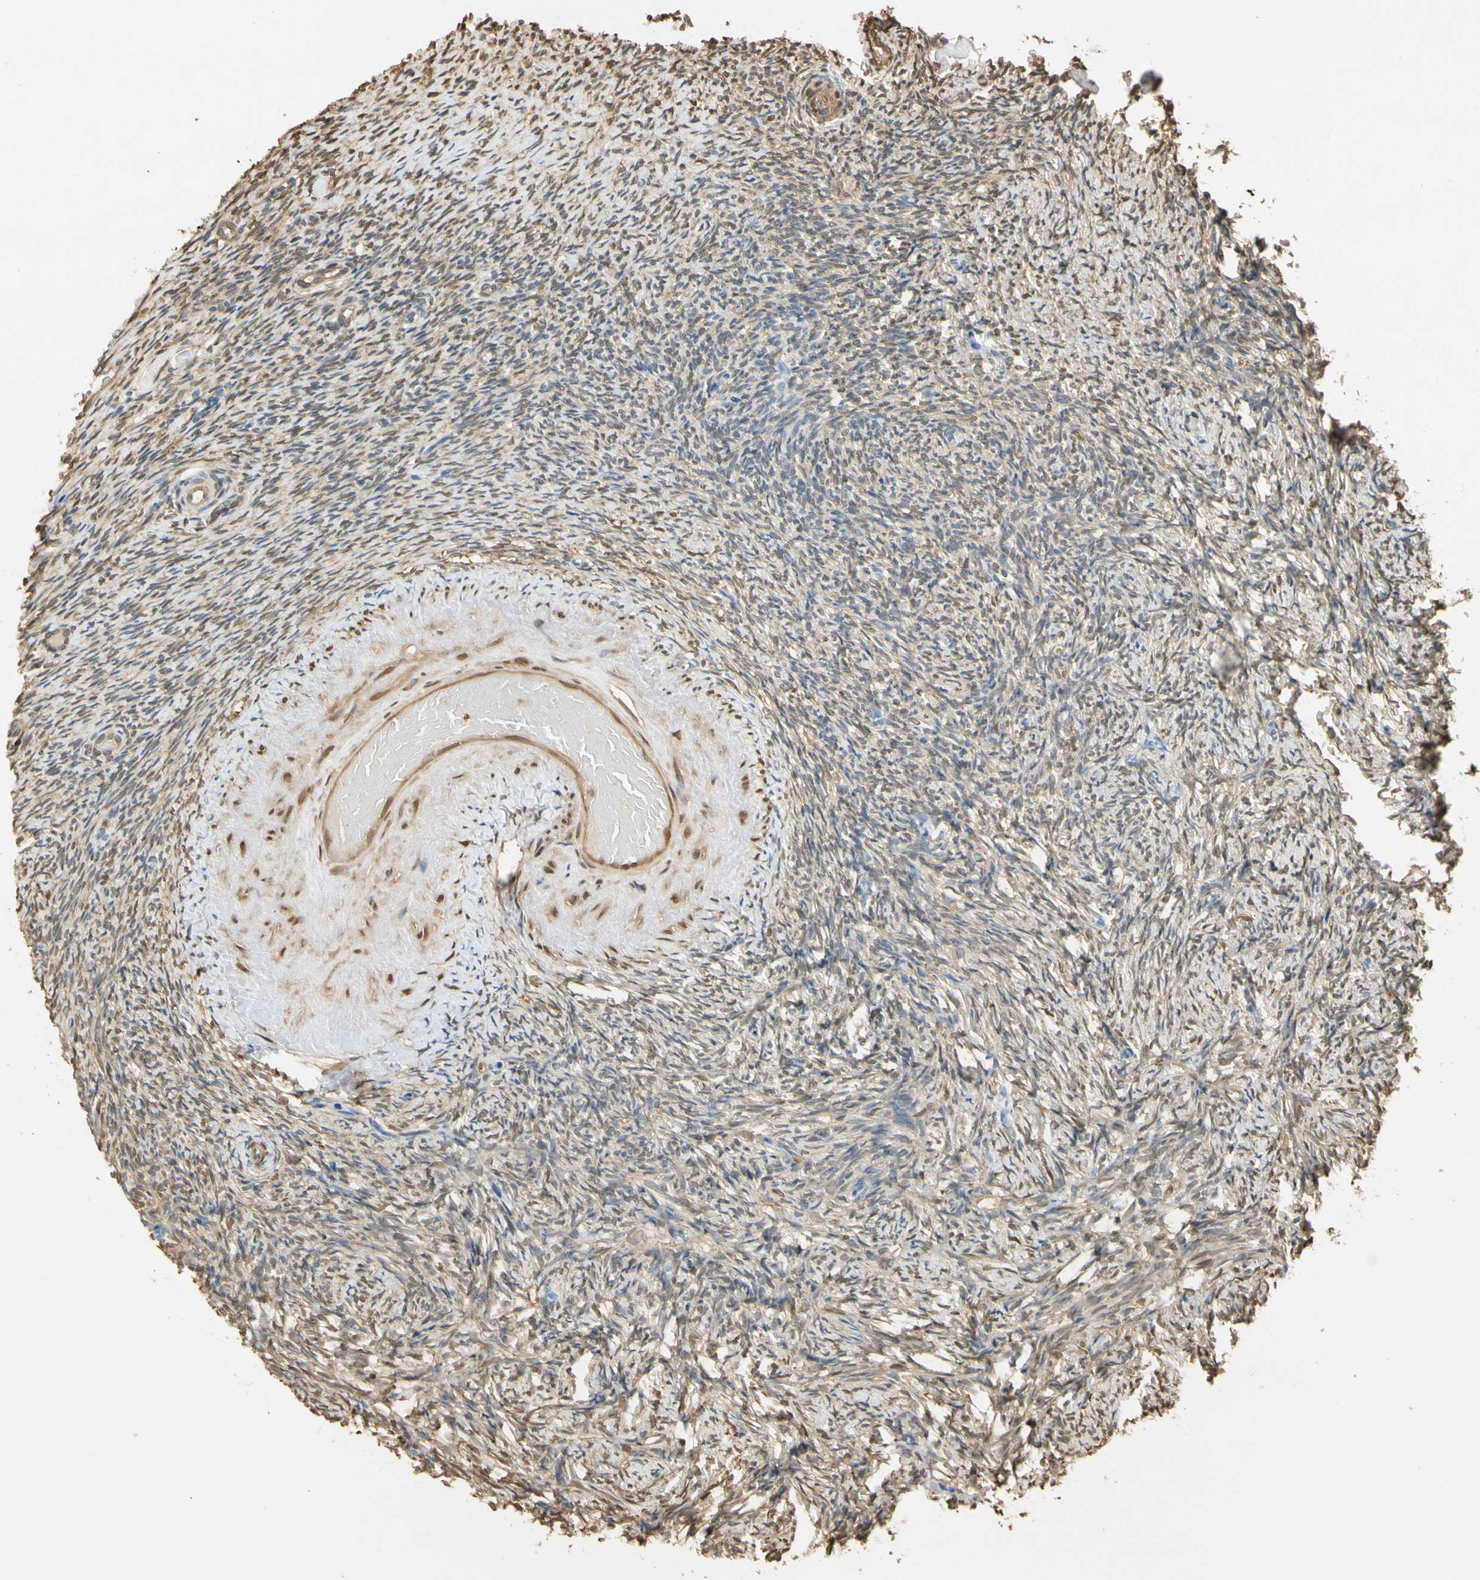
{"staining": {"intensity": "weak", "quantity": ">75%", "location": "cytoplasmic/membranous"}, "tissue": "ovary", "cell_type": "Follicle cells", "image_type": "normal", "snomed": [{"axis": "morphology", "description": "Normal tissue, NOS"}, {"axis": "topography", "description": "Ovary"}], "caption": "Immunohistochemical staining of benign human ovary reveals low levels of weak cytoplasmic/membranous positivity in approximately >75% of follicle cells. (DAB = brown stain, brightfield microscopy at high magnification).", "gene": "S100A6", "patient": {"sex": "female", "age": 60}}